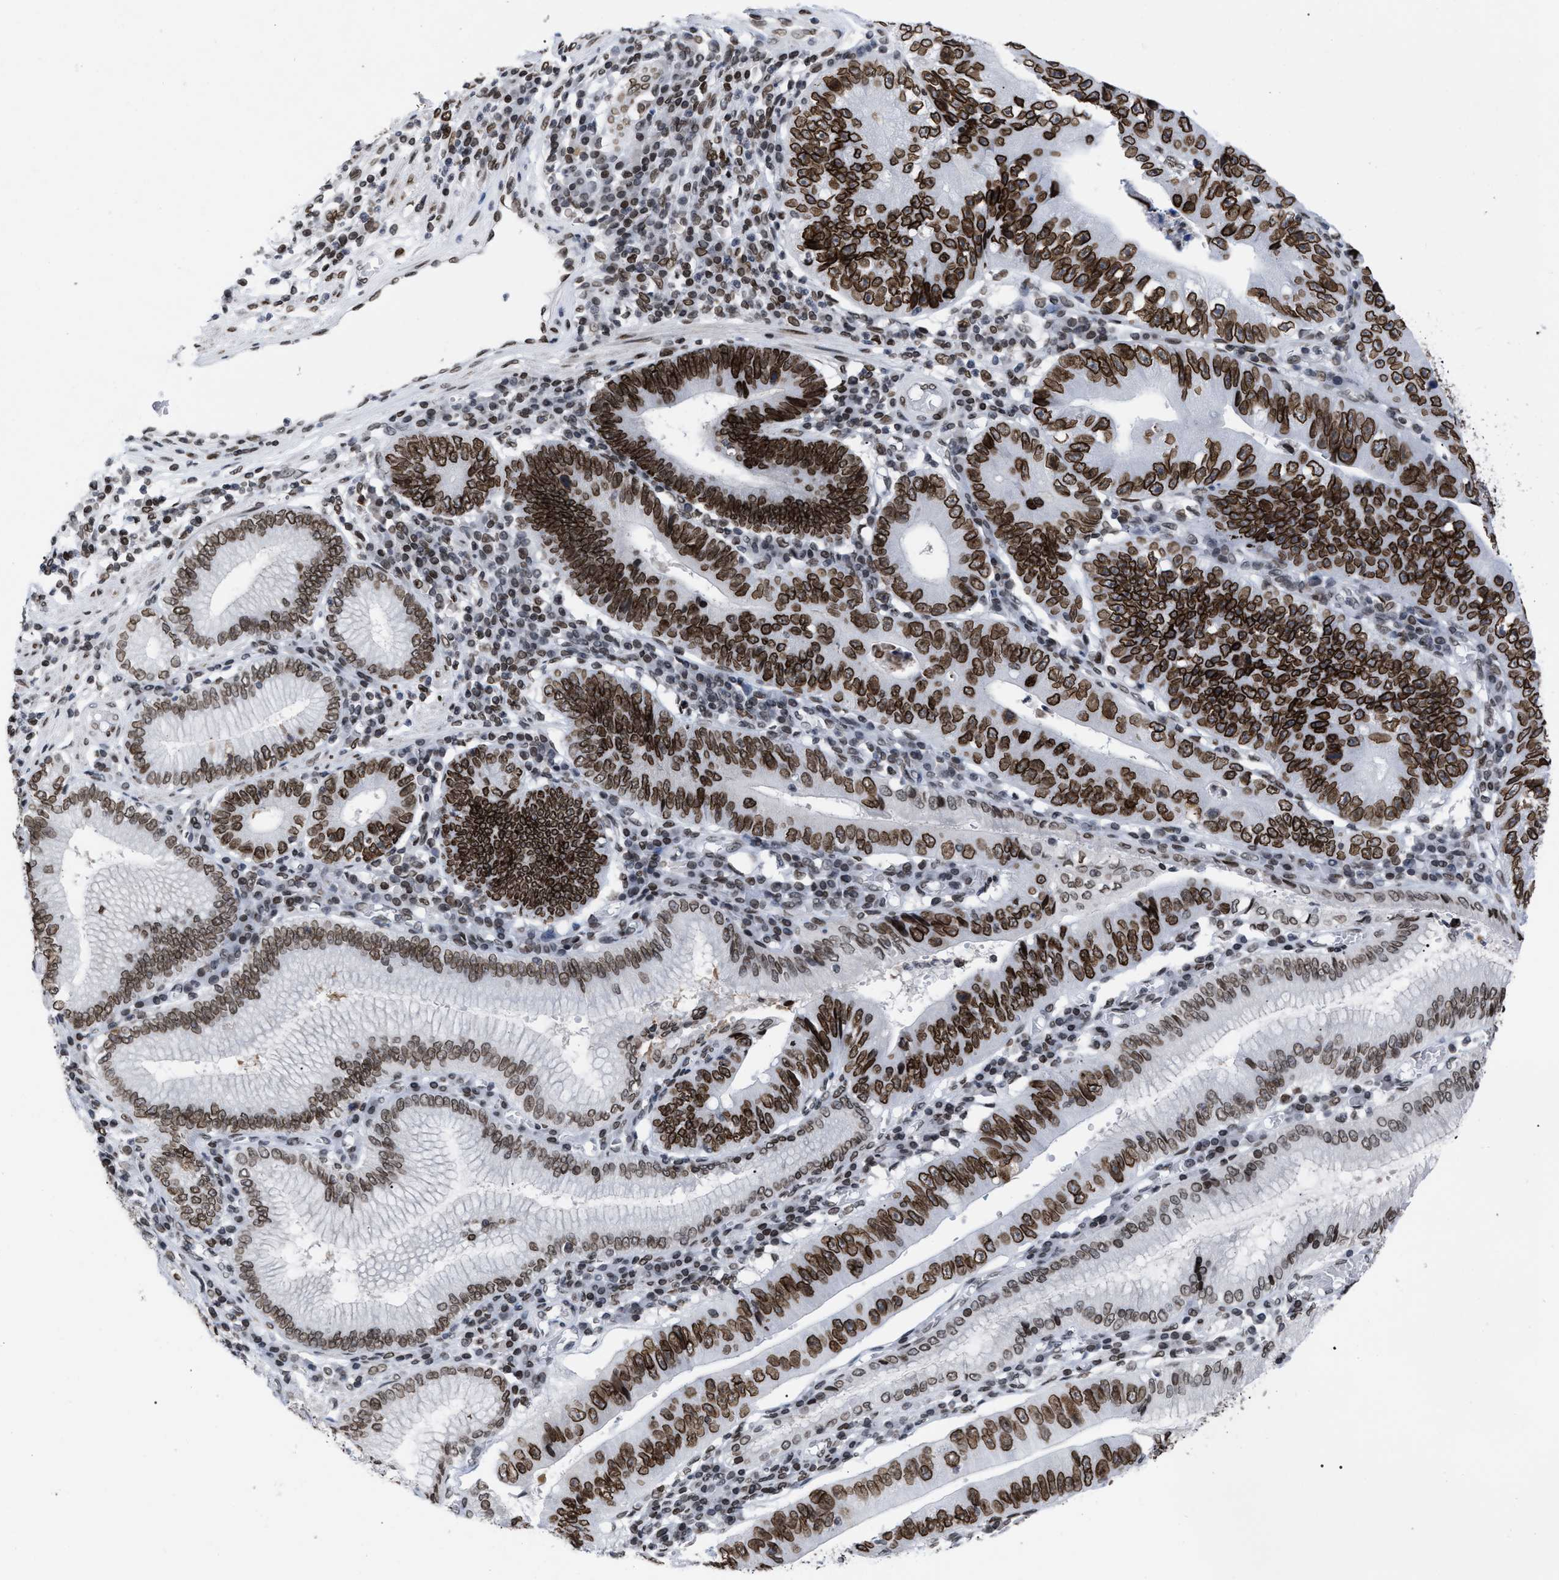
{"staining": {"intensity": "strong", "quantity": ">75%", "location": "cytoplasmic/membranous,nuclear"}, "tissue": "stomach cancer", "cell_type": "Tumor cells", "image_type": "cancer", "snomed": [{"axis": "morphology", "description": "Adenocarcinoma, NOS"}, {"axis": "topography", "description": "Stomach"}], "caption": "DAB immunohistochemical staining of stomach cancer (adenocarcinoma) exhibits strong cytoplasmic/membranous and nuclear protein expression in approximately >75% of tumor cells.", "gene": "TPR", "patient": {"sex": "male", "age": 59}}